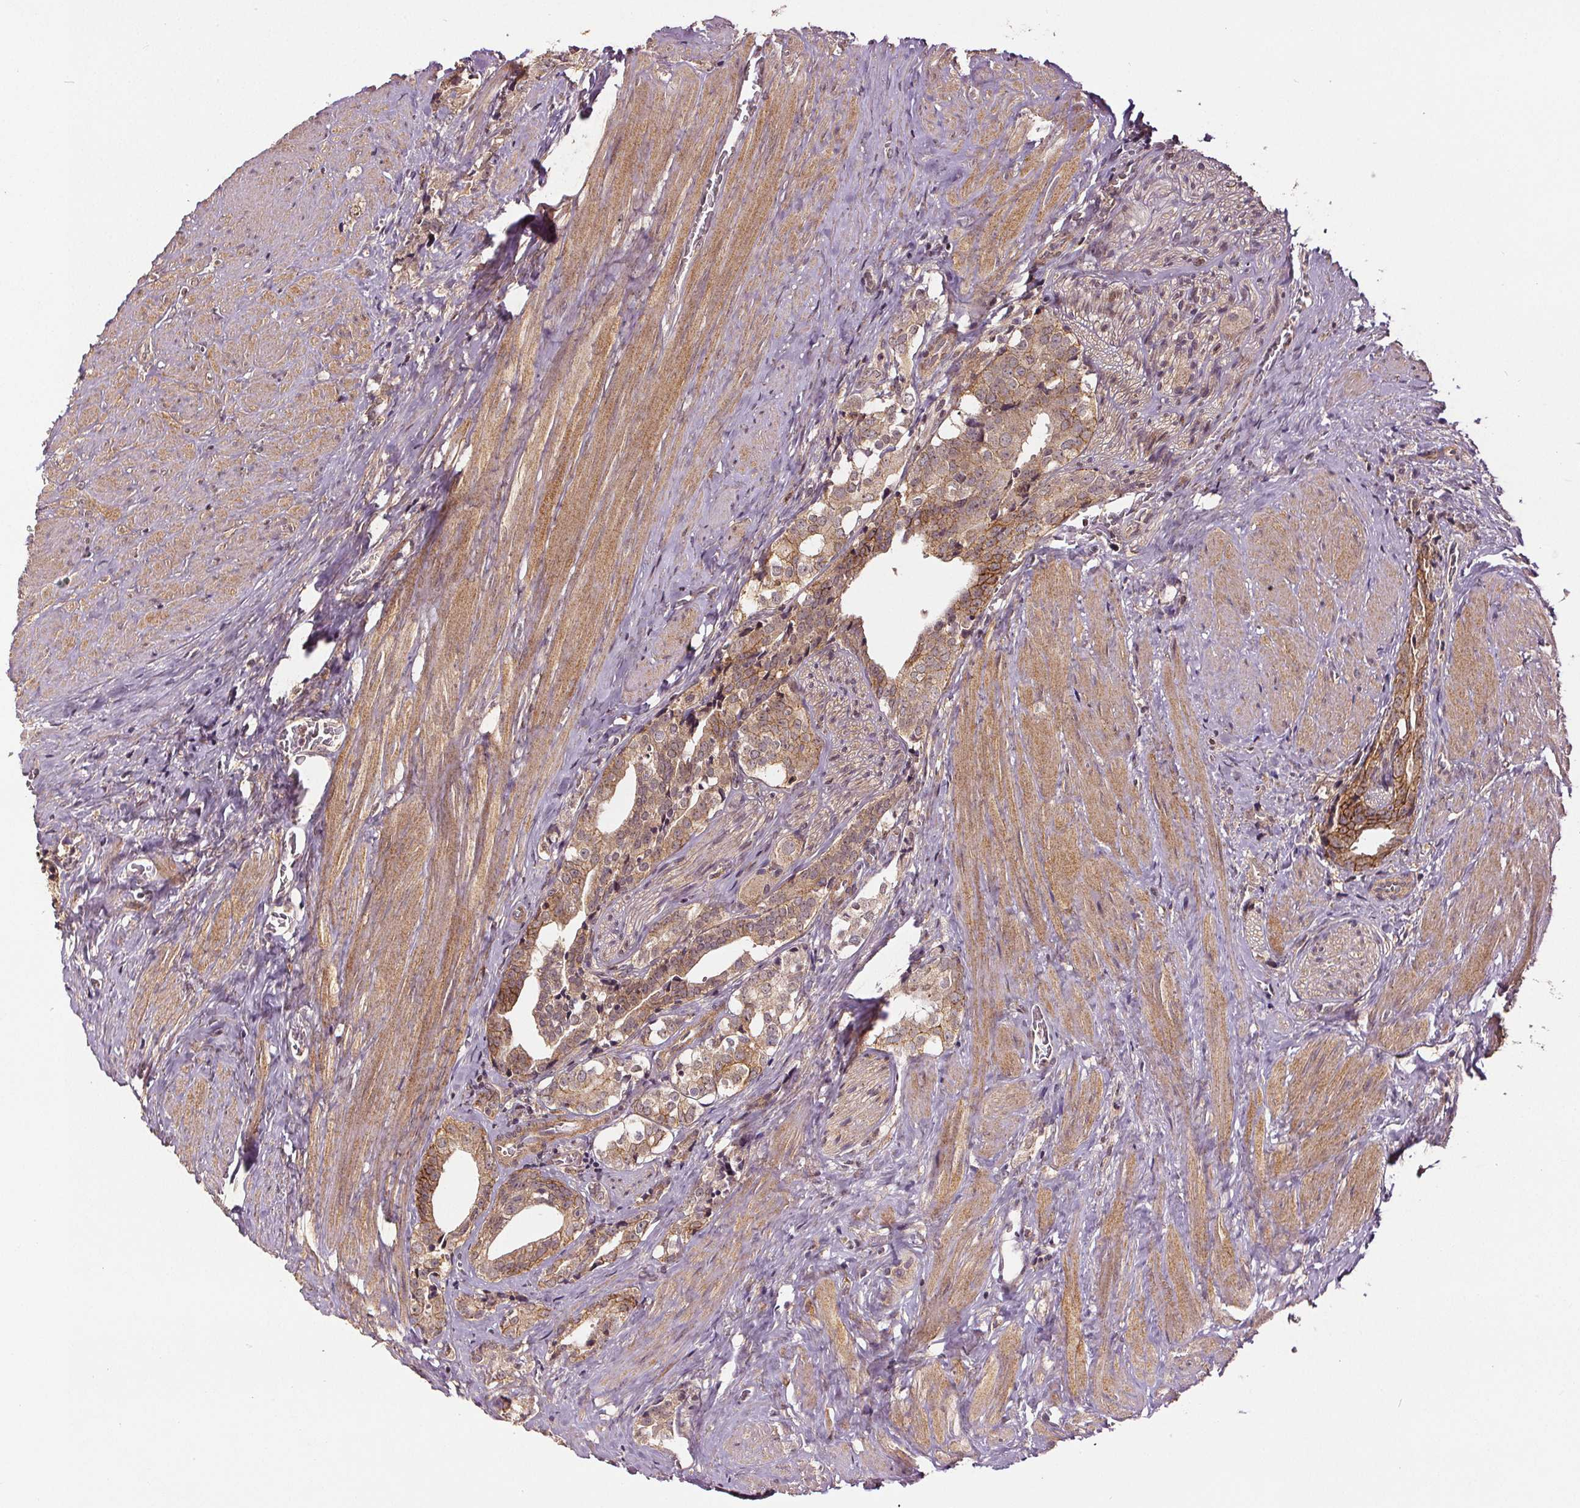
{"staining": {"intensity": "moderate", "quantity": "25%-75%", "location": "cytoplasmic/membranous"}, "tissue": "prostate cancer", "cell_type": "Tumor cells", "image_type": "cancer", "snomed": [{"axis": "morphology", "description": "Adenocarcinoma, NOS"}, {"axis": "topography", "description": "Prostate and seminal vesicle, NOS"}], "caption": "Human prostate adenocarcinoma stained with a protein marker displays moderate staining in tumor cells.", "gene": "EPHB3", "patient": {"sex": "male", "age": 63}}